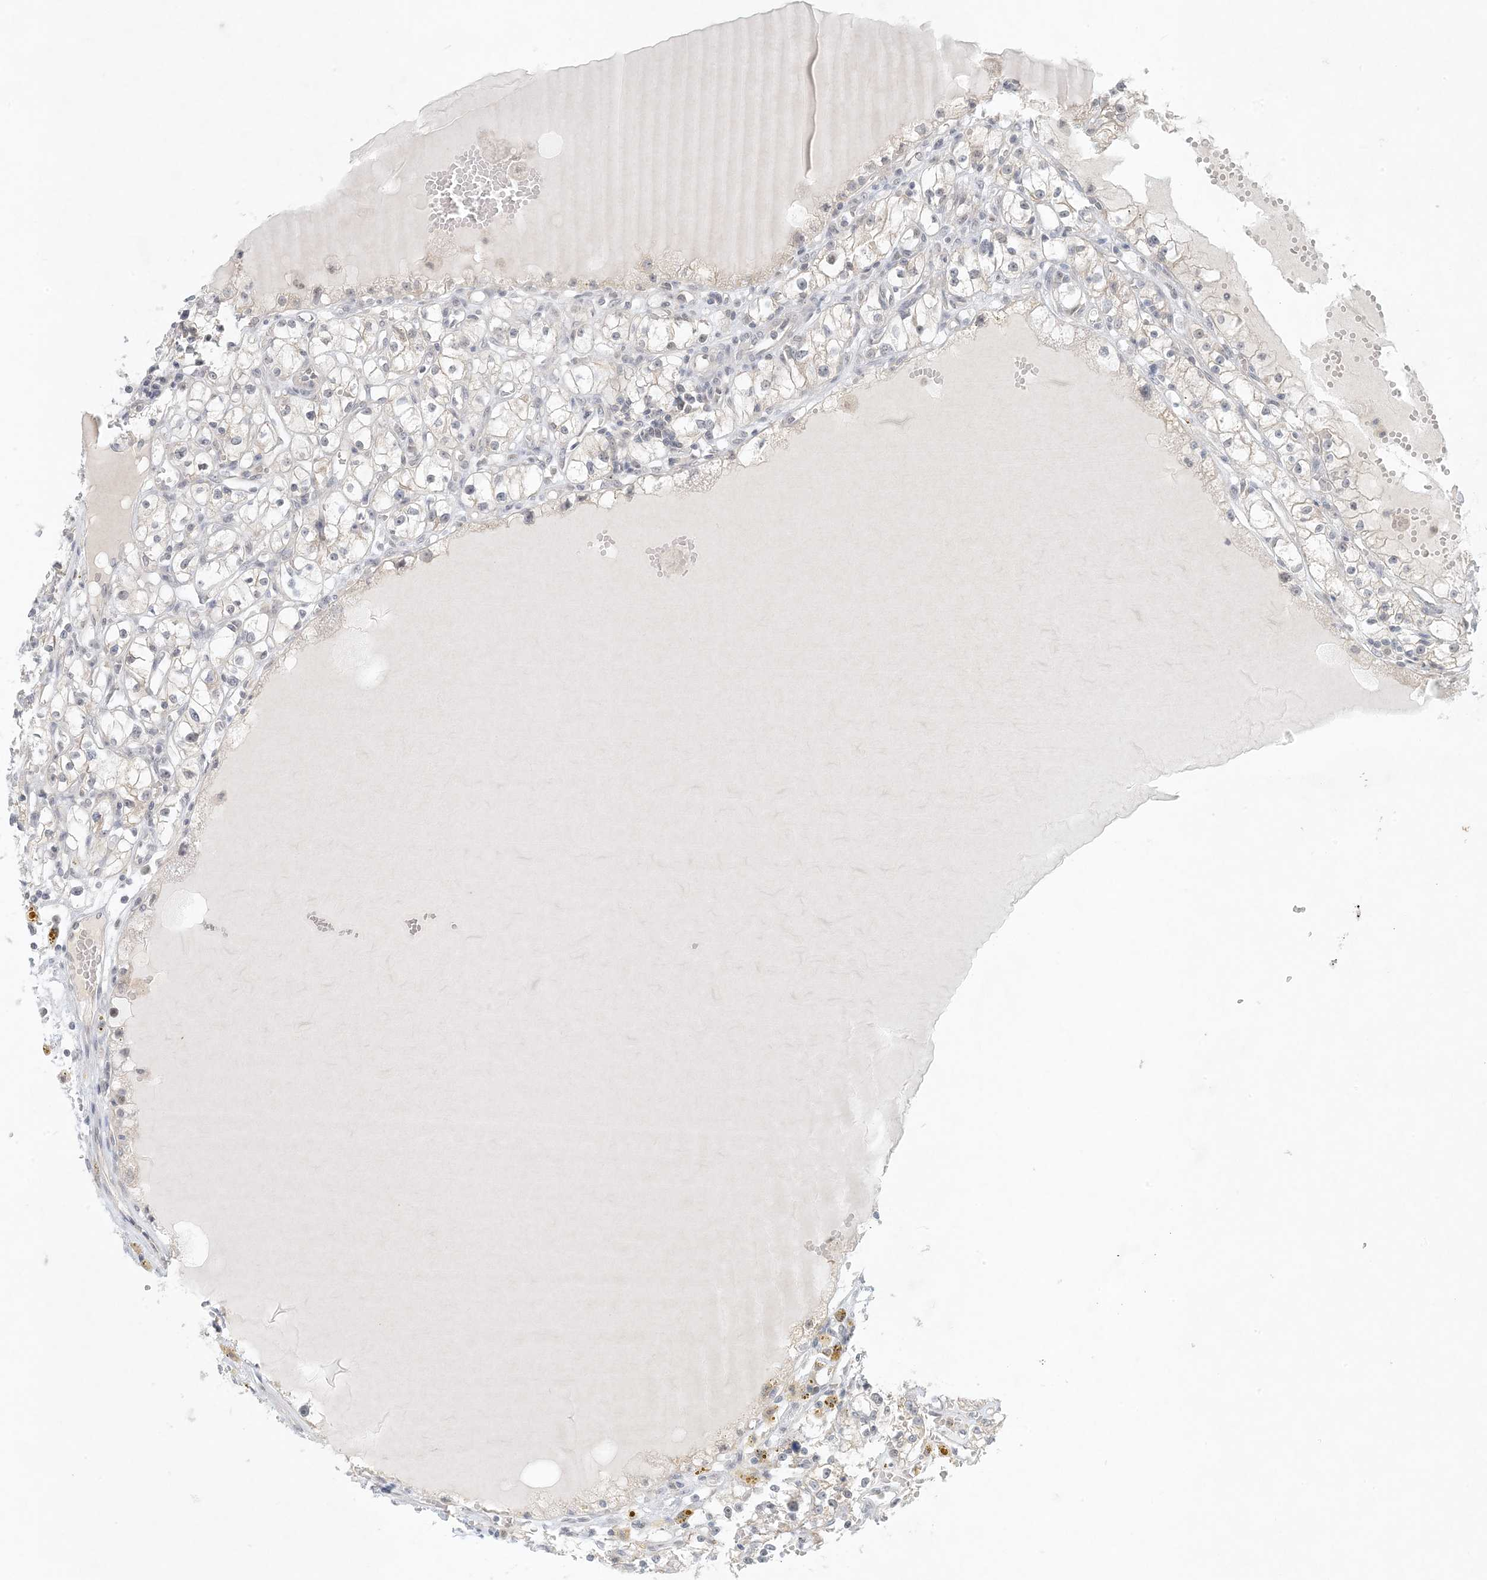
{"staining": {"intensity": "negative", "quantity": "none", "location": "none"}, "tissue": "renal cancer", "cell_type": "Tumor cells", "image_type": "cancer", "snomed": [{"axis": "morphology", "description": "Adenocarcinoma, NOS"}, {"axis": "topography", "description": "Kidney"}], "caption": "DAB immunohistochemical staining of human renal cancer (adenocarcinoma) exhibits no significant positivity in tumor cells.", "gene": "OBI1", "patient": {"sex": "male", "age": 56}}